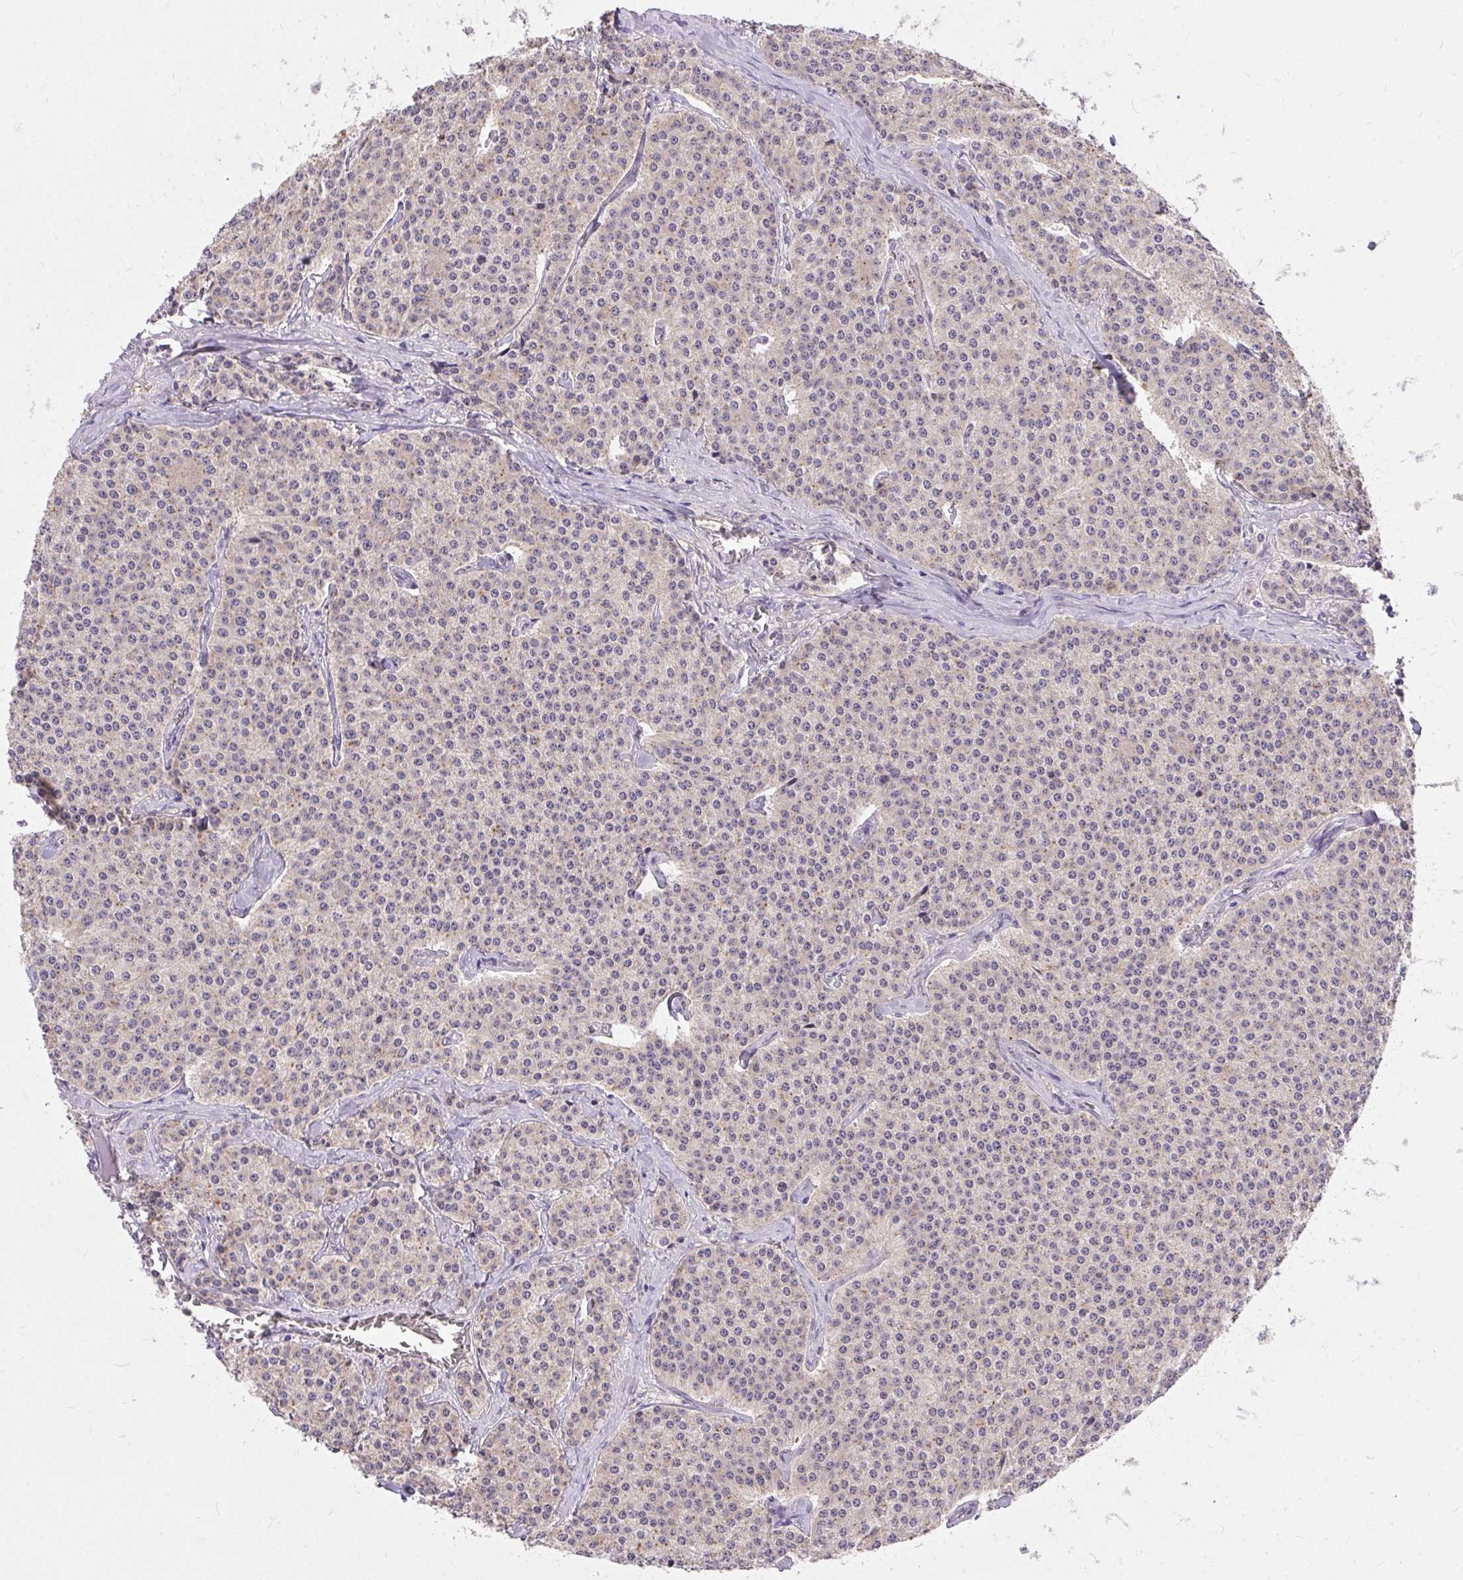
{"staining": {"intensity": "weak", "quantity": ">75%", "location": "cytoplasmic/membranous"}, "tissue": "carcinoid", "cell_type": "Tumor cells", "image_type": "cancer", "snomed": [{"axis": "morphology", "description": "Carcinoid, malignant, NOS"}, {"axis": "topography", "description": "Small intestine"}], "caption": "Protein staining displays weak cytoplasmic/membranous staining in about >75% of tumor cells in malignant carcinoid.", "gene": "MPC2", "patient": {"sex": "female", "age": 64}}